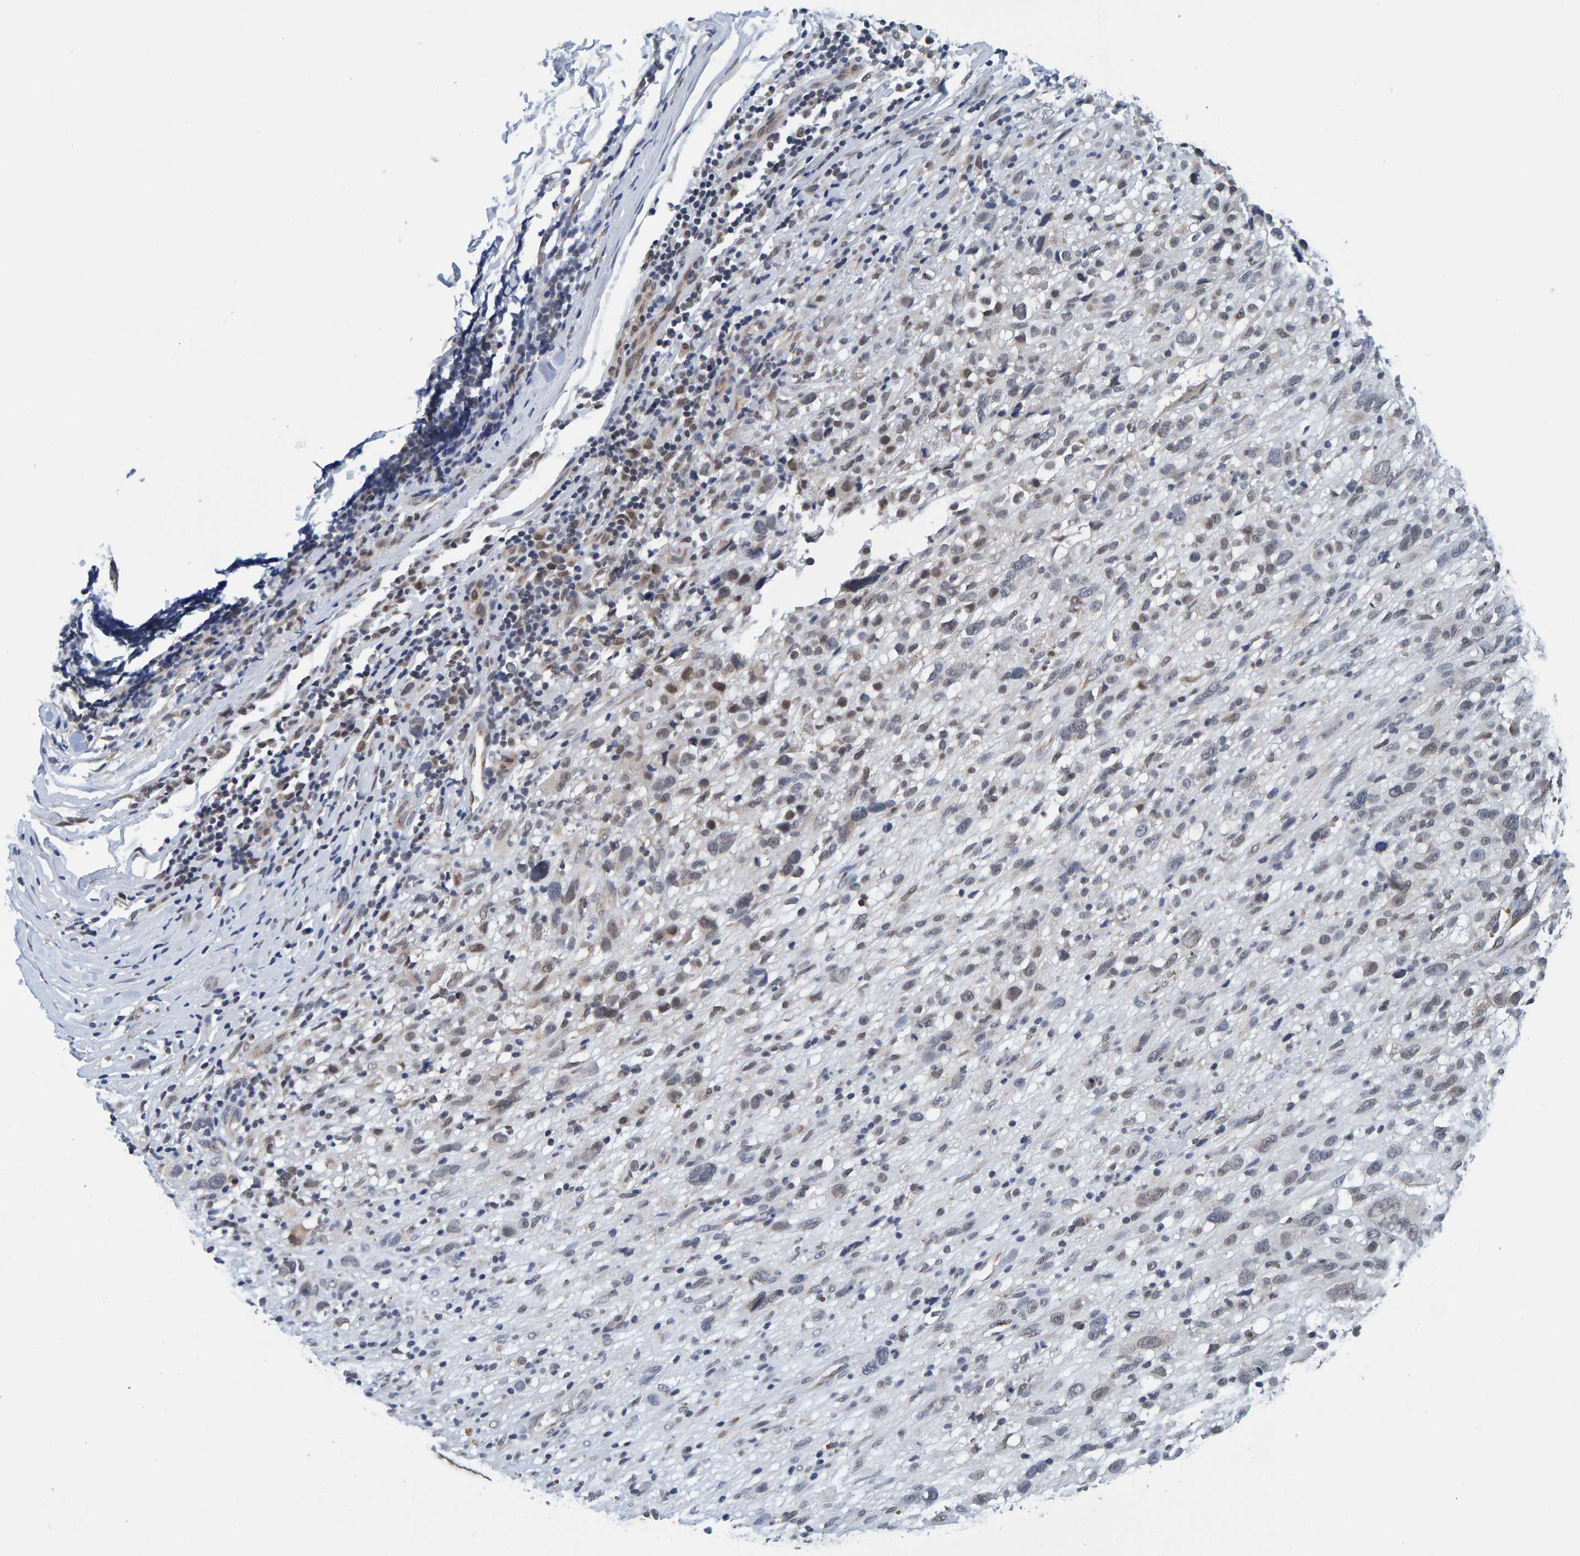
{"staining": {"intensity": "negative", "quantity": "none", "location": "none"}, "tissue": "melanoma", "cell_type": "Tumor cells", "image_type": "cancer", "snomed": [{"axis": "morphology", "description": "Malignant melanoma, NOS"}, {"axis": "topography", "description": "Skin"}], "caption": "IHC image of neoplastic tissue: human melanoma stained with DAB (3,3'-diaminobenzidine) exhibits no significant protein positivity in tumor cells.", "gene": "SCRN2", "patient": {"sex": "female", "age": 55}}